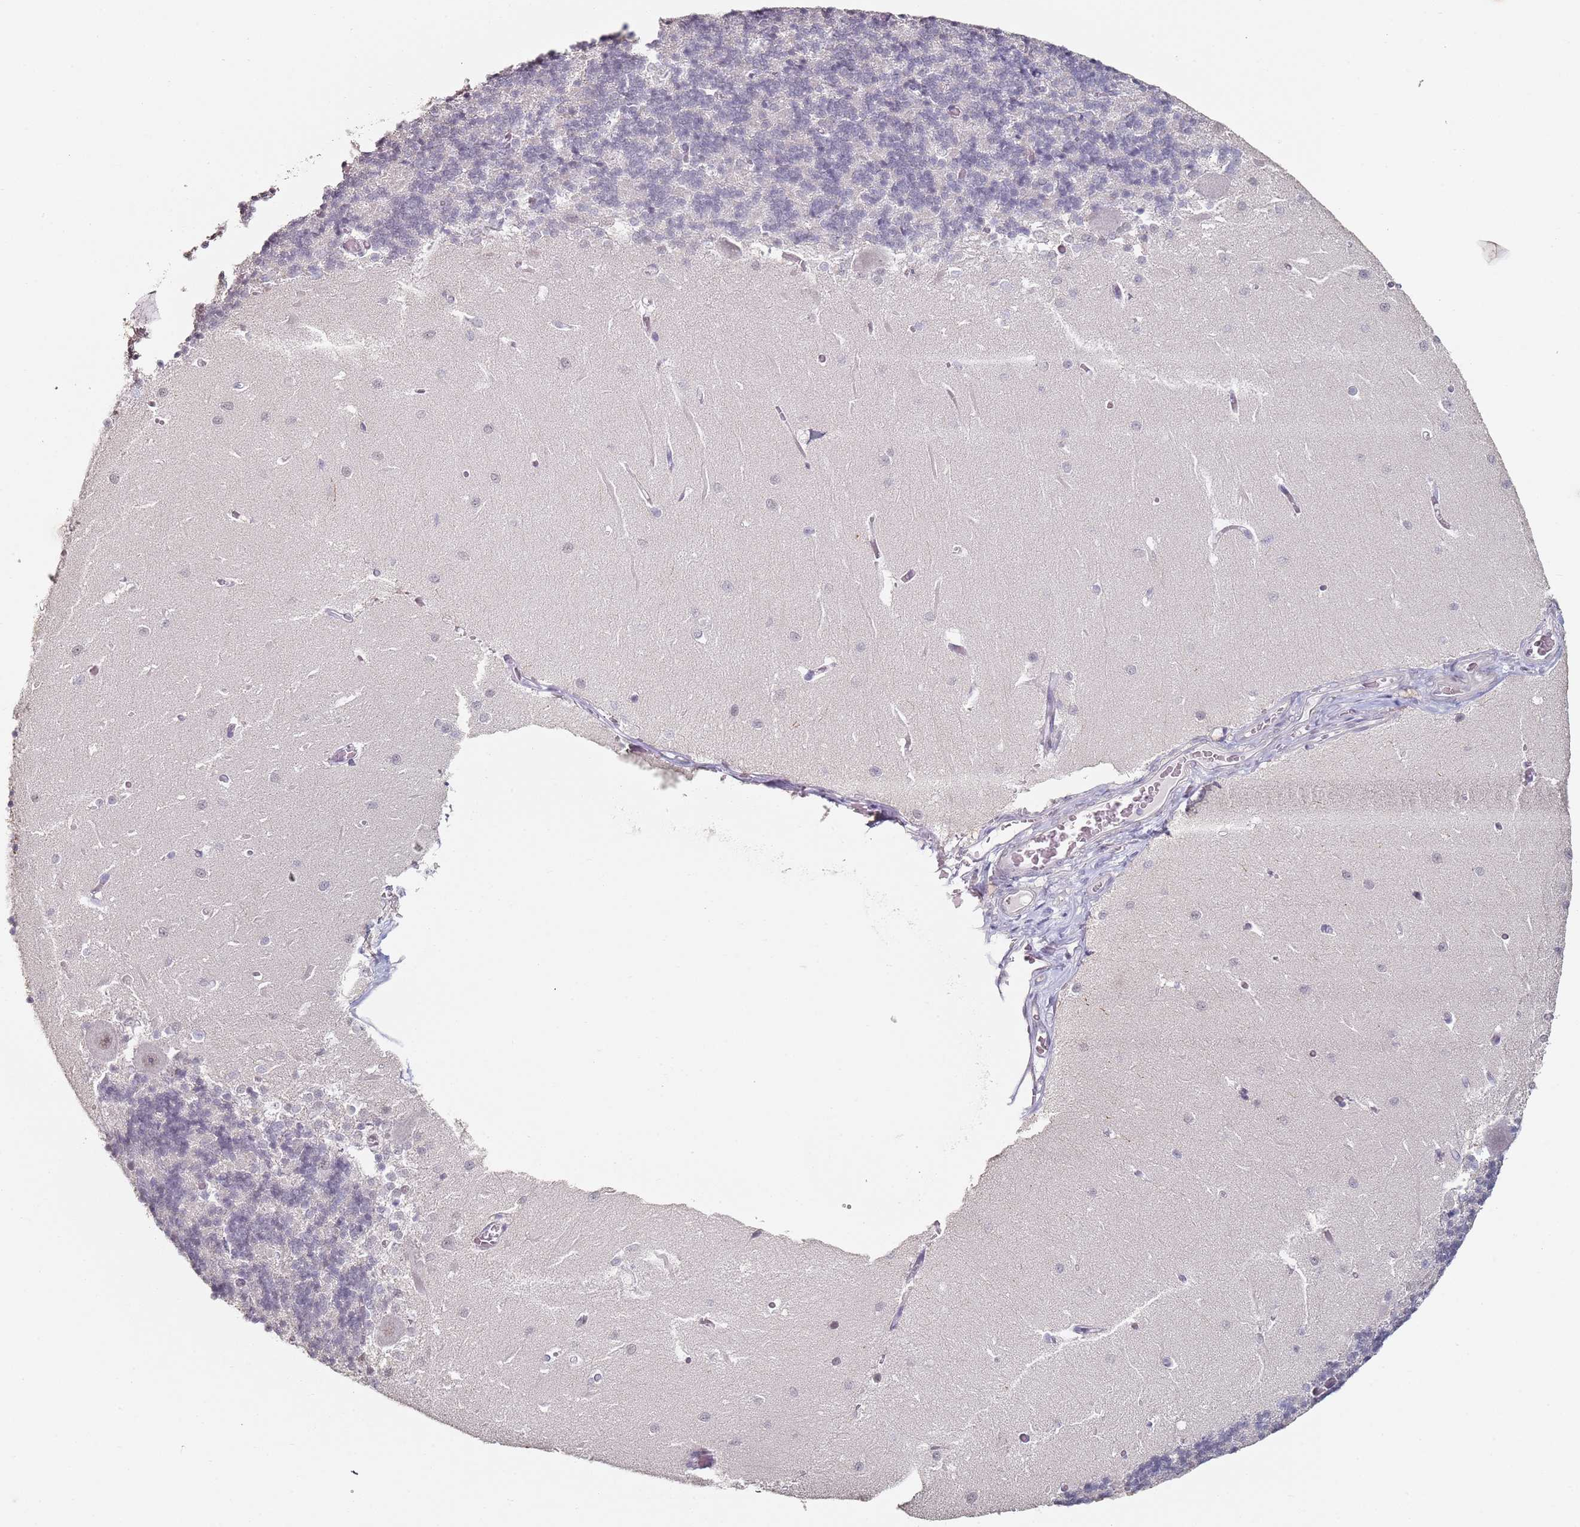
{"staining": {"intensity": "negative", "quantity": "none", "location": "none"}, "tissue": "cerebellum", "cell_type": "Cells in granular layer", "image_type": "normal", "snomed": [{"axis": "morphology", "description": "Normal tissue, NOS"}, {"axis": "topography", "description": "Cerebellum"}], "caption": "Photomicrograph shows no significant protein staining in cells in granular layer of benign cerebellum.", "gene": "DNAH11", "patient": {"sex": "male", "age": 37}}